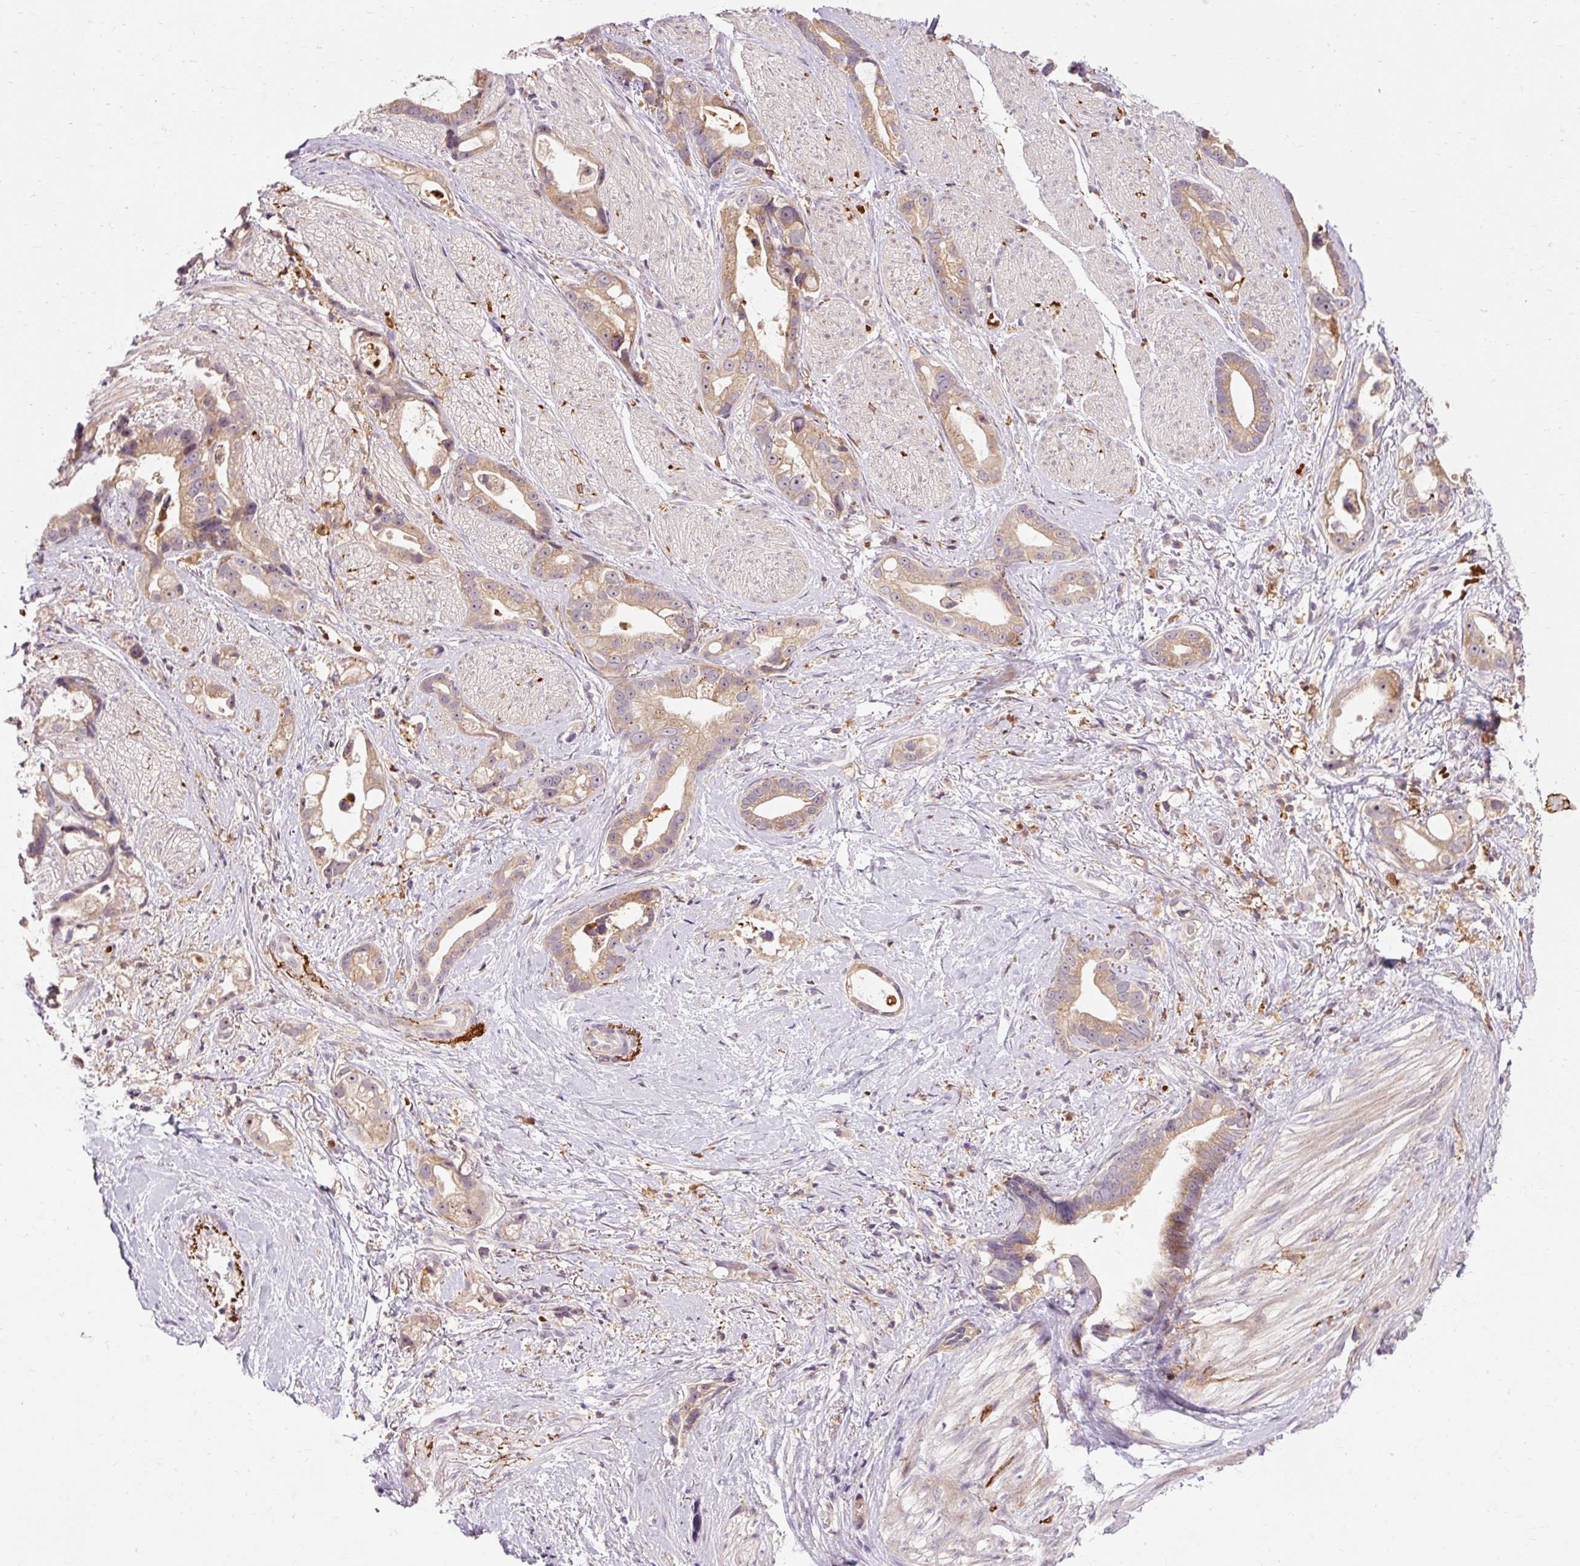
{"staining": {"intensity": "moderate", "quantity": "25%-75%", "location": "cytoplasmic/membranous"}, "tissue": "stomach cancer", "cell_type": "Tumor cells", "image_type": "cancer", "snomed": [{"axis": "morphology", "description": "Adenocarcinoma, NOS"}, {"axis": "topography", "description": "Stomach"}], "caption": "An IHC micrograph of neoplastic tissue is shown. Protein staining in brown labels moderate cytoplasmic/membranous positivity in stomach cancer within tumor cells.", "gene": "CEBPZ", "patient": {"sex": "male", "age": 55}}